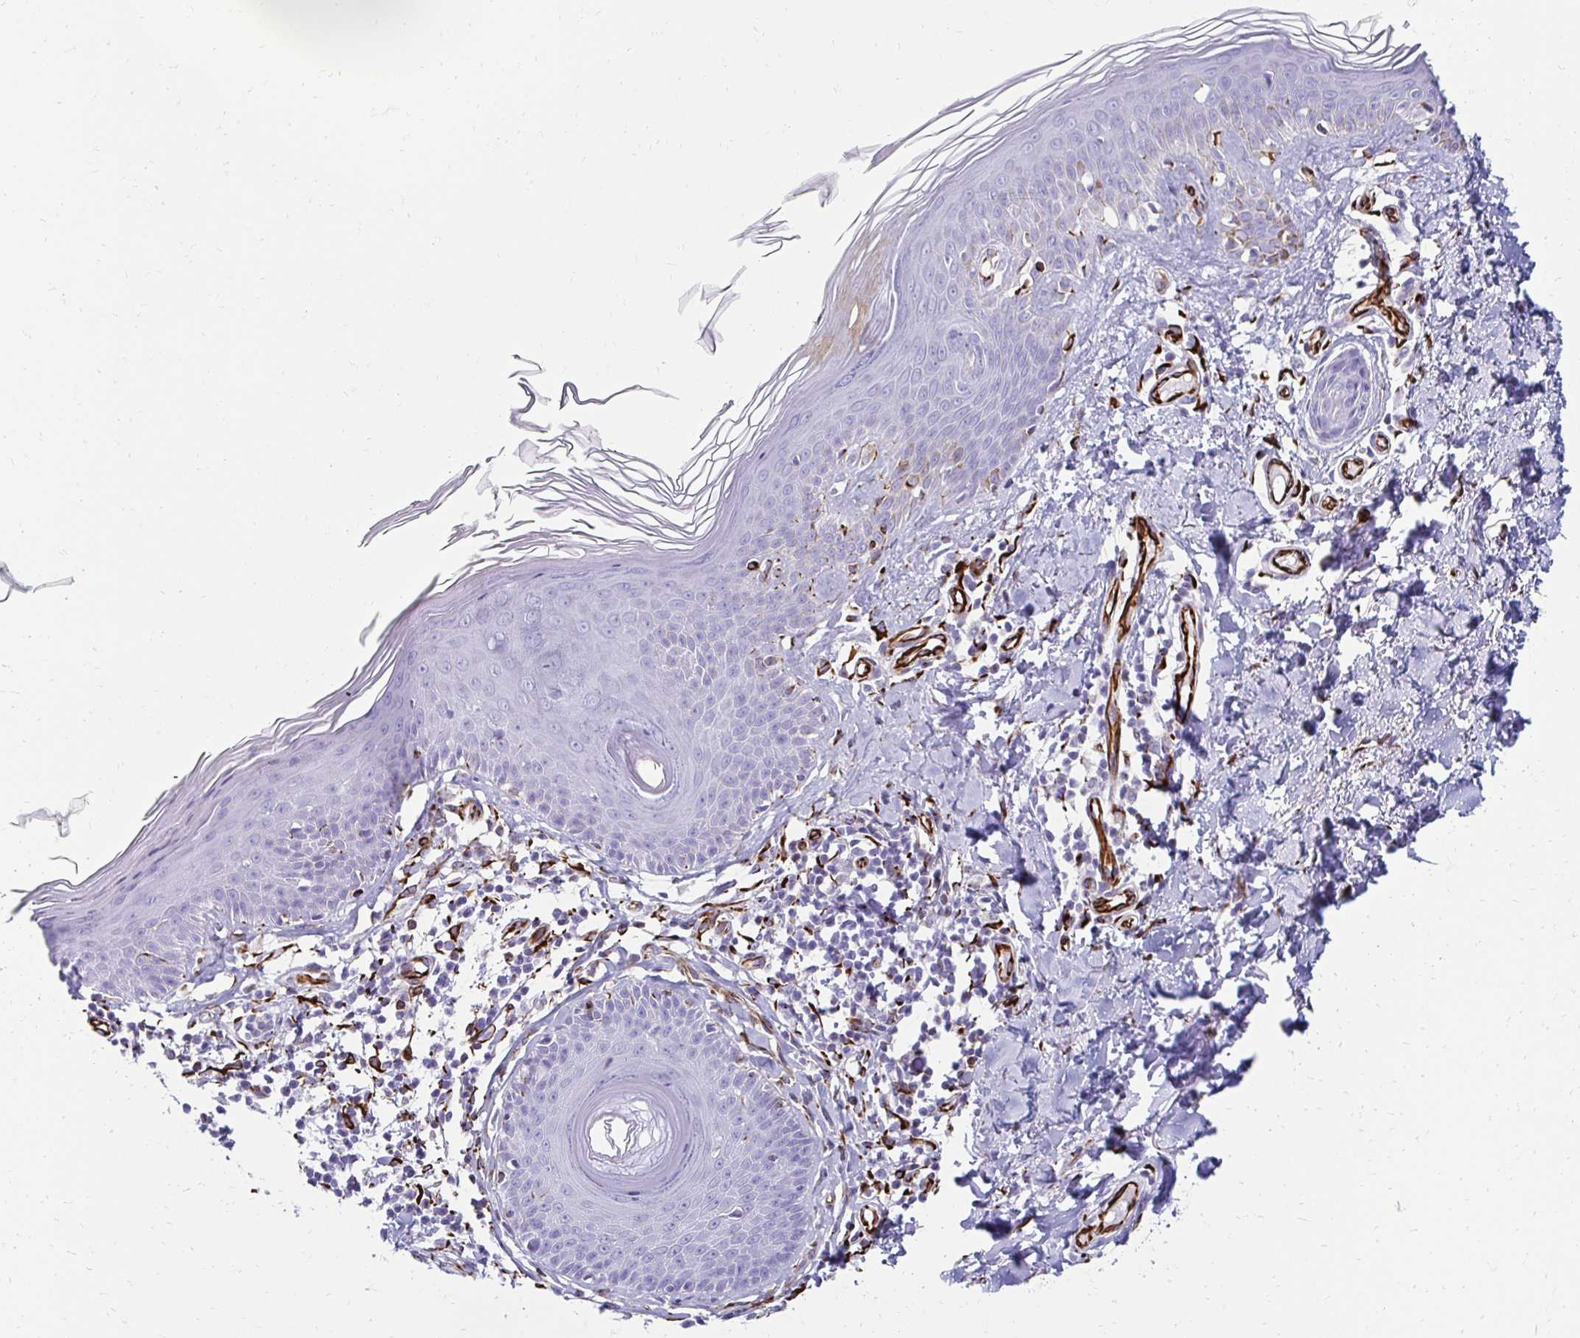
{"staining": {"intensity": "negative", "quantity": "none", "location": "none"}, "tissue": "skin", "cell_type": "Fibroblasts", "image_type": "normal", "snomed": [{"axis": "morphology", "description": "Normal tissue, NOS"}, {"axis": "topography", "description": "Skin"}, {"axis": "topography", "description": "Peripheral nerve tissue"}], "caption": "A high-resolution photomicrograph shows immunohistochemistry staining of unremarkable skin, which displays no significant positivity in fibroblasts.", "gene": "TMEM54", "patient": {"sex": "female", "age": 45}}